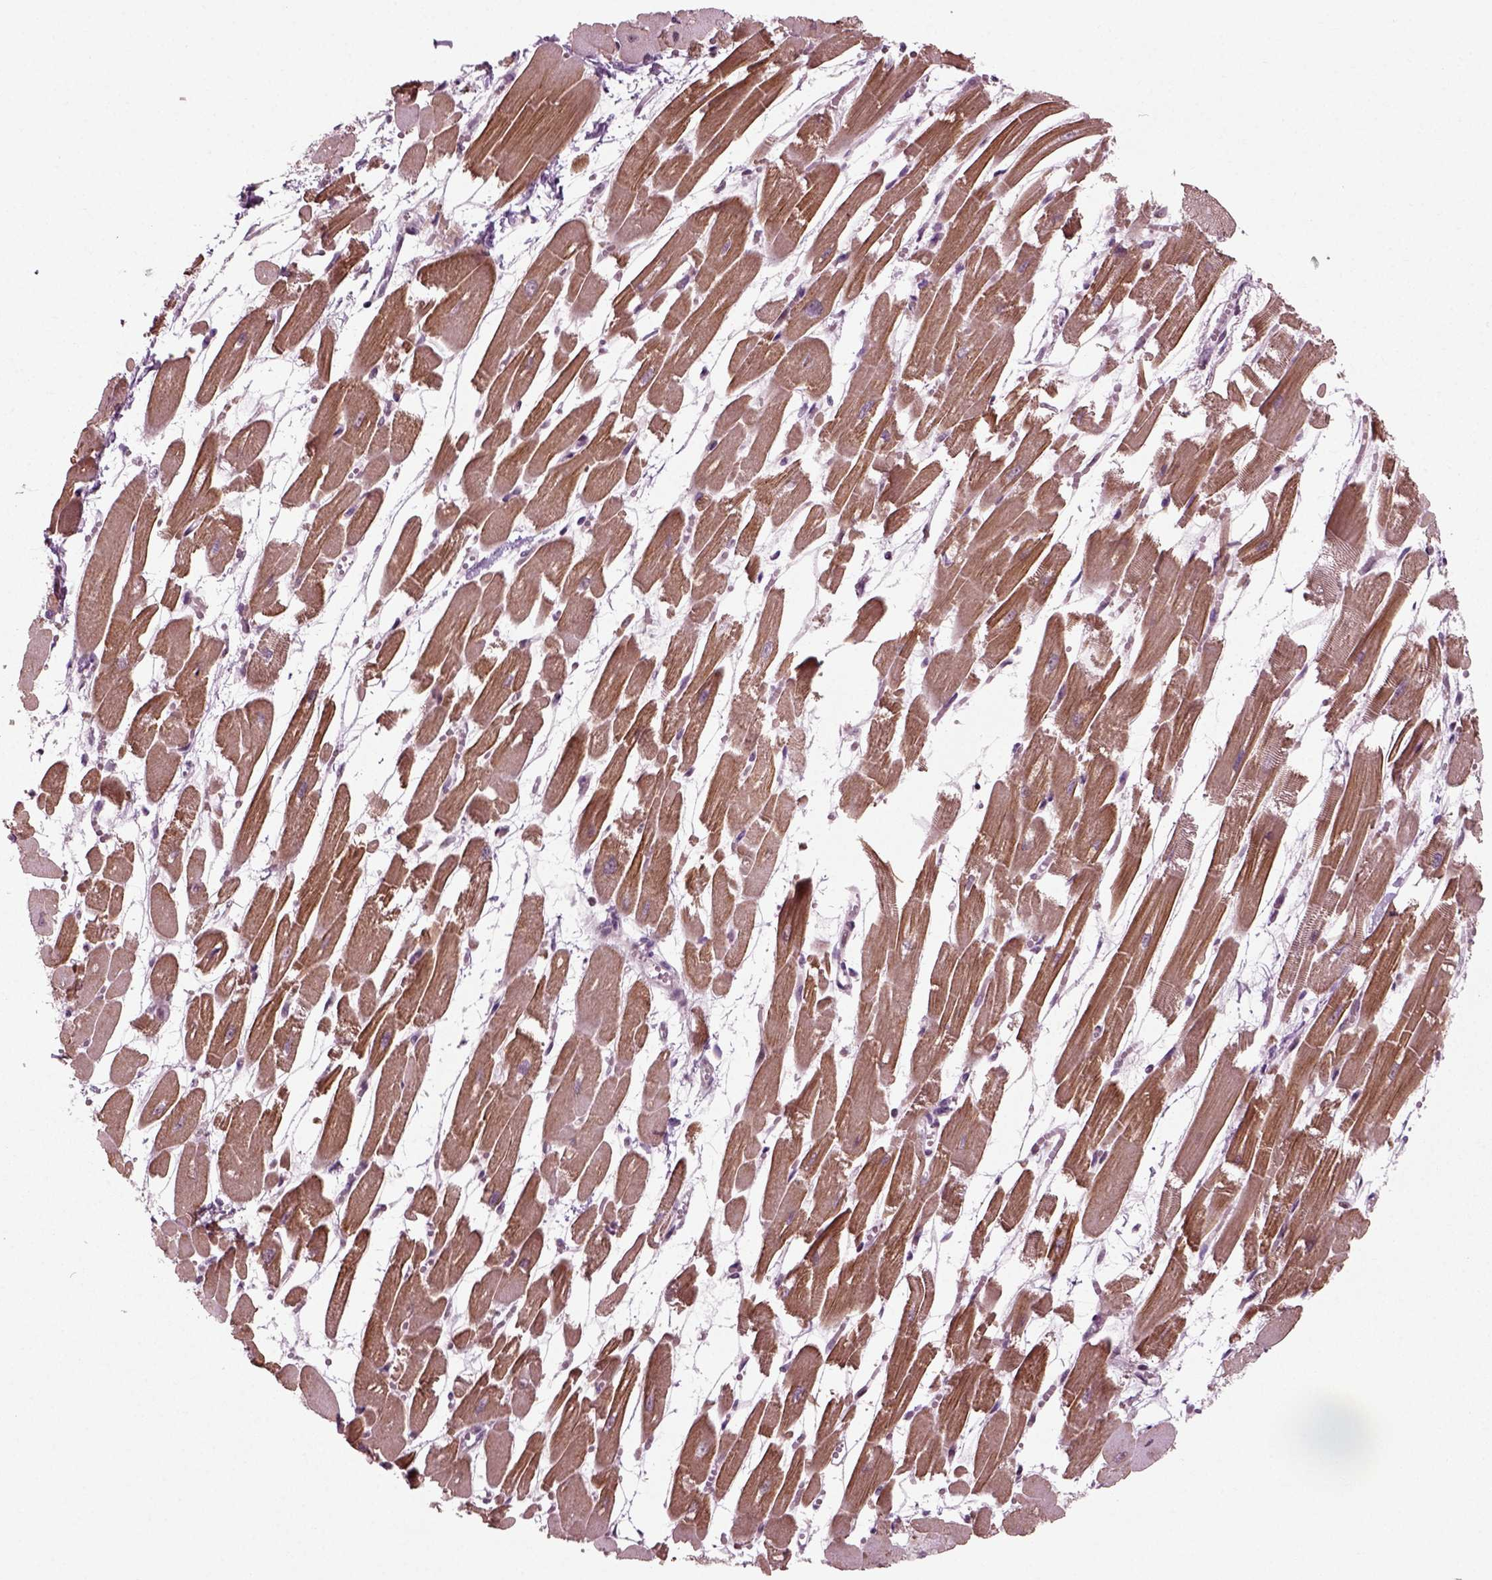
{"staining": {"intensity": "moderate", "quantity": "25%-75%", "location": "cytoplasmic/membranous"}, "tissue": "heart muscle", "cell_type": "Cardiomyocytes", "image_type": "normal", "snomed": [{"axis": "morphology", "description": "Normal tissue, NOS"}, {"axis": "topography", "description": "Heart"}], "caption": "Immunohistochemical staining of normal heart muscle shows moderate cytoplasmic/membranous protein expression in approximately 25%-75% of cardiomyocytes. Using DAB (brown) and hematoxylin (blue) stains, captured at high magnification using brightfield microscopy.", "gene": "CDC14A", "patient": {"sex": "female", "age": 52}}